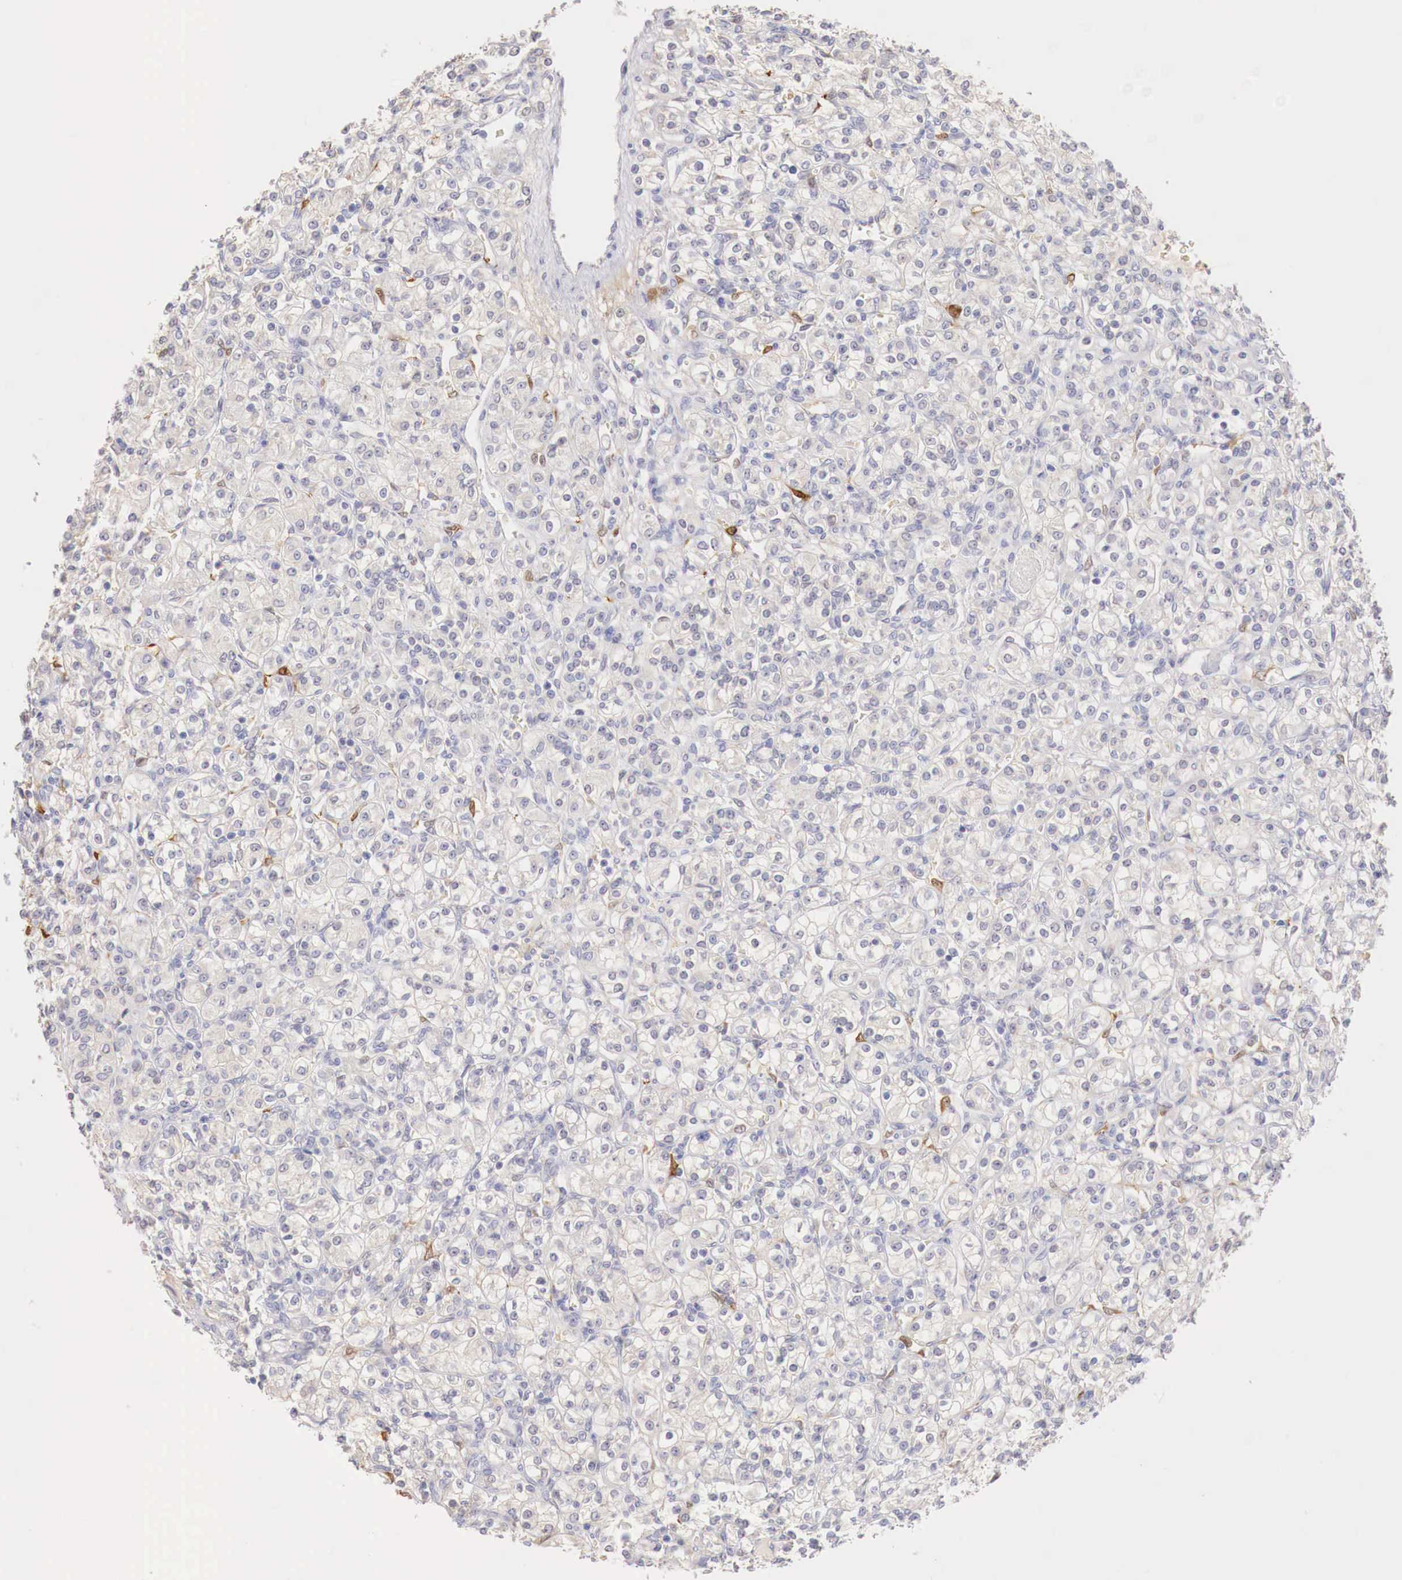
{"staining": {"intensity": "negative", "quantity": "none", "location": "none"}, "tissue": "renal cancer", "cell_type": "Tumor cells", "image_type": "cancer", "snomed": [{"axis": "morphology", "description": "Adenocarcinoma, NOS"}, {"axis": "topography", "description": "Kidney"}], "caption": "High power microscopy photomicrograph of an immunohistochemistry histopathology image of renal cancer (adenocarcinoma), revealing no significant expression in tumor cells.", "gene": "ITIH6", "patient": {"sex": "male", "age": 77}}